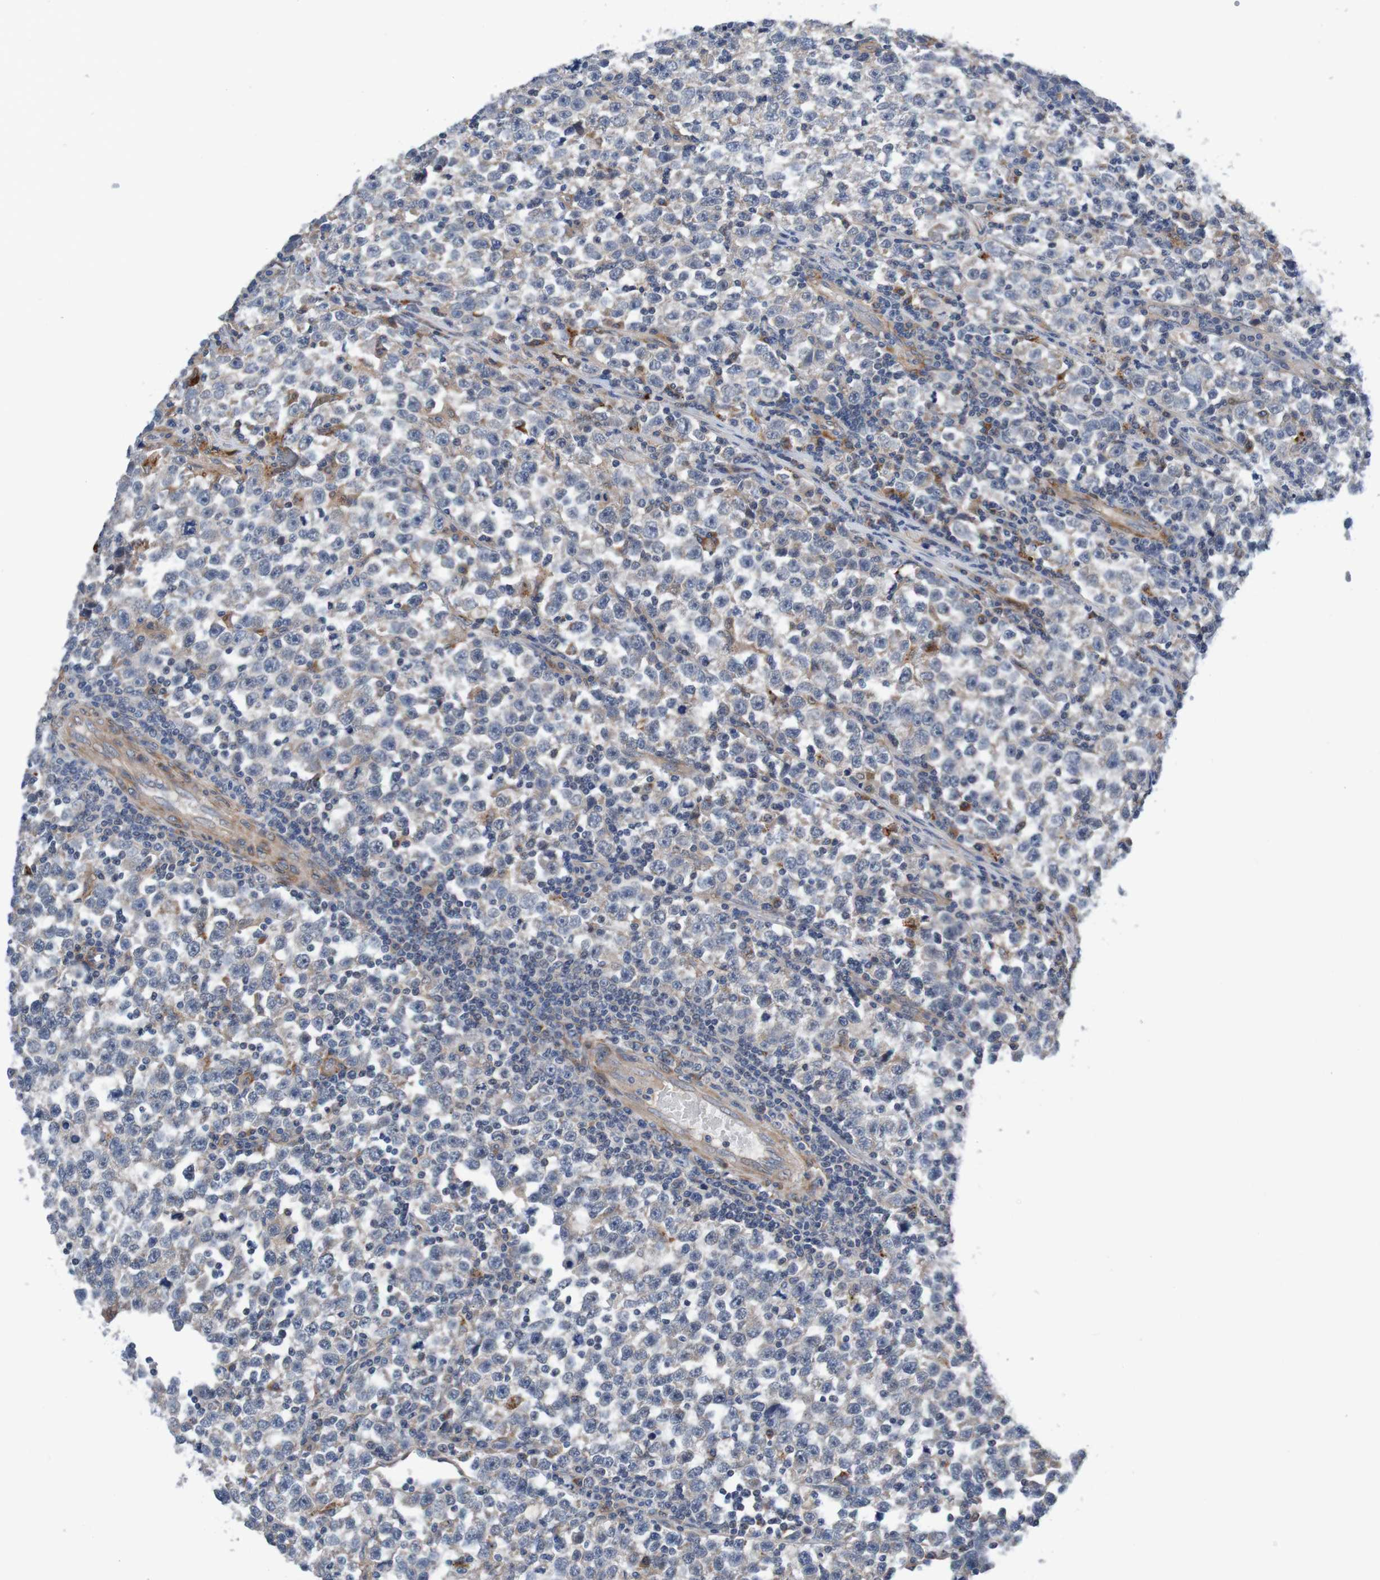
{"staining": {"intensity": "negative", "quantity": "none", "location": "none"}, "tissue": "testis cancer", "cell_type": "Tumor cells", "image_type": "cancer", "snomed": [{"axis": "morphology", "description": "Seminoma, NOS"}, {"axis": "topography", "description": "Testis"}], "caption": "This is an immunohistochemistry image of human seminoma (testis). There is no staining in tumor cells.", "gene": "CPED1", "patient": {"sex": "male", "age": 43}}